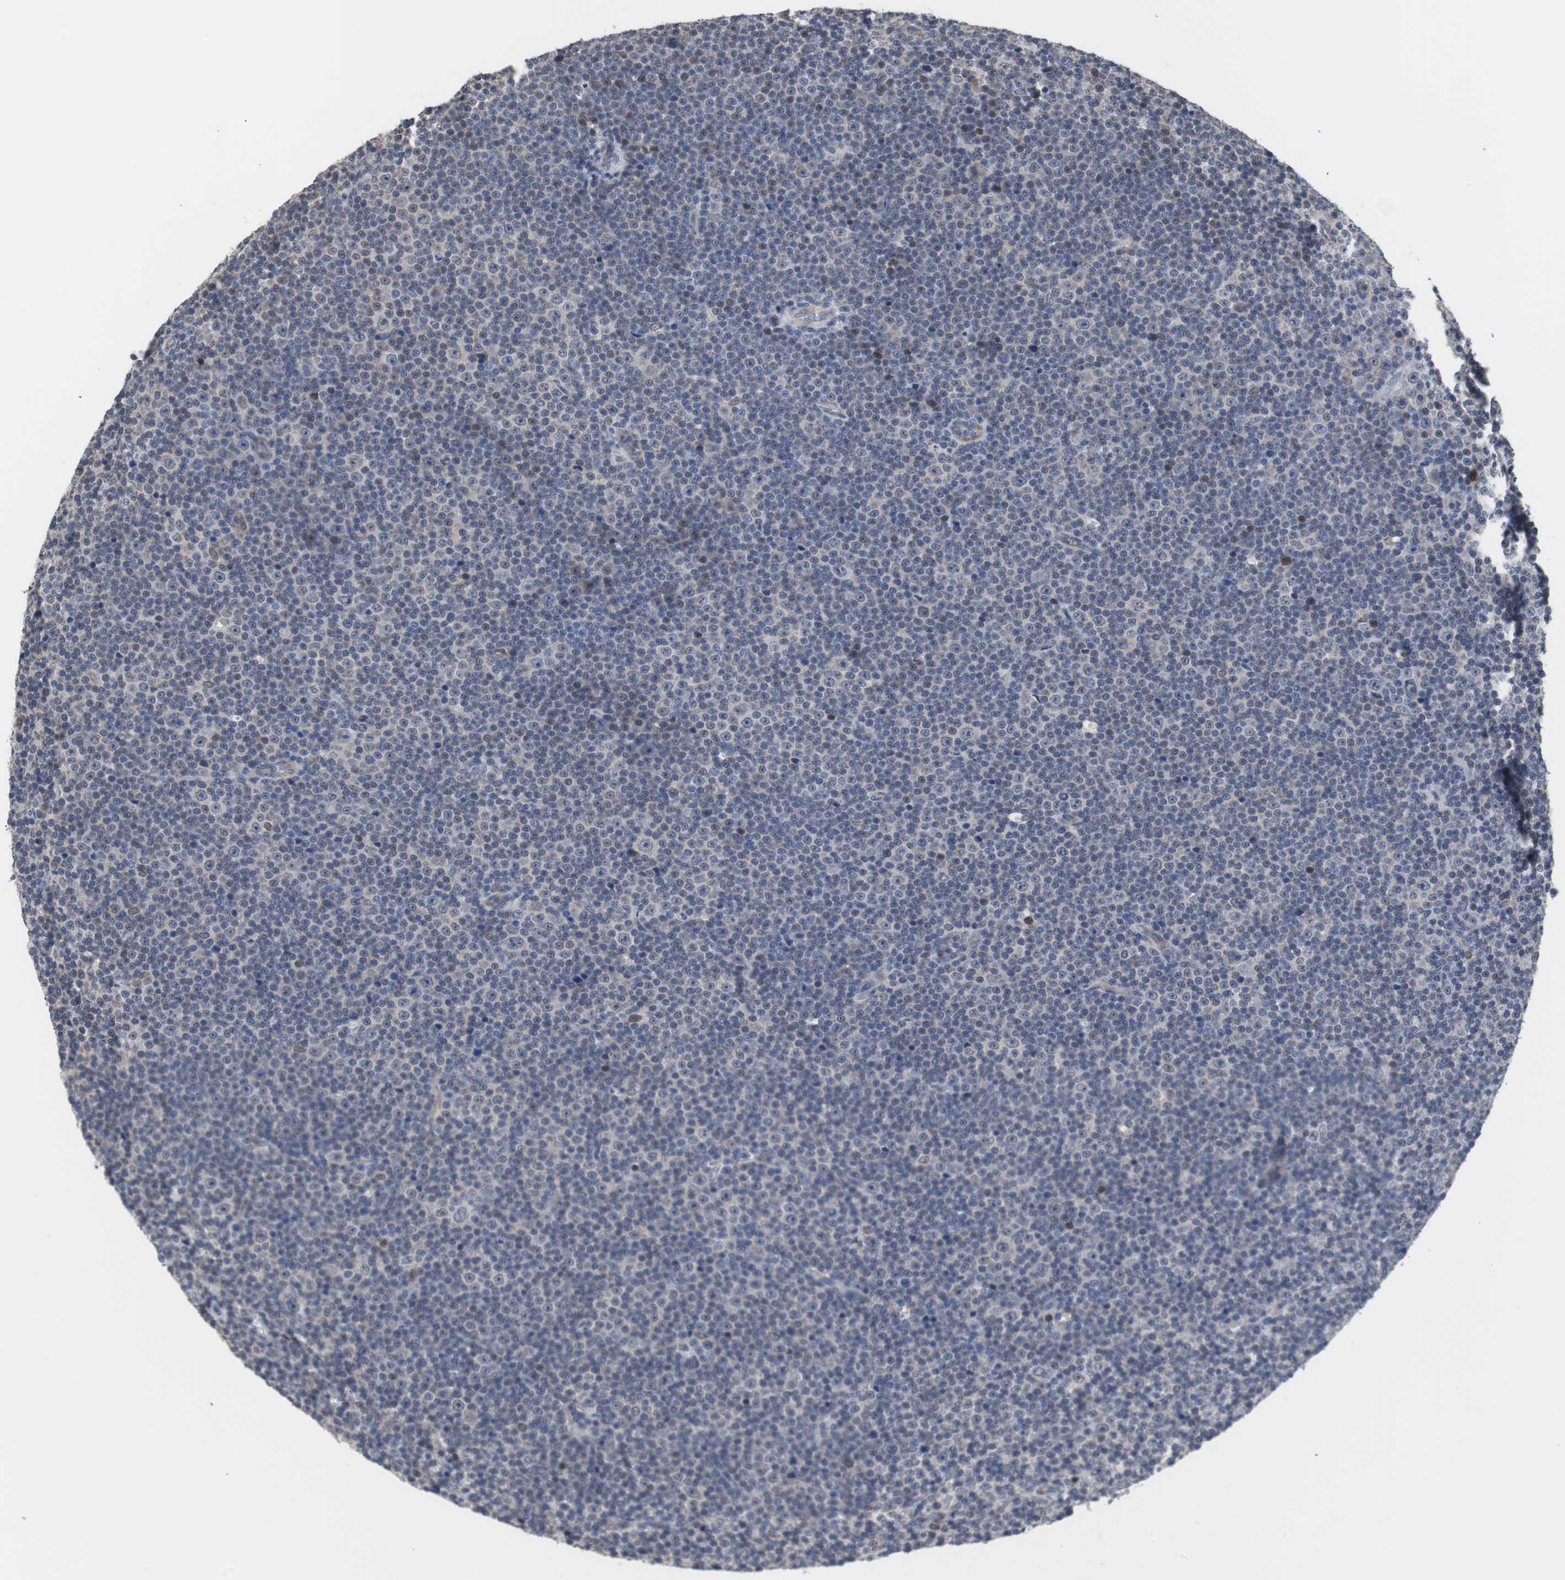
{"staining": {"intensity": "moderate", "quantity": "<25%", "location": "nuclear"}, "tissue": "lymphoma", "cell_type": "Tumor cells", "image_type": "cancer", "snomed": [{"axis": "morphology", "description": "Malignant lymphoma, non-Hodgkin's type, Low grade"}, {"axis": "topography", "description": "Lymph node"}], "caption": "This is an image of immunohistochemistry staining of low-grade malignant lymphoma, non-Hodgkin's type, which shows moderate staining in the nuclear of tumor cells.", "gene": "RBM47", "patient": {"sex": "female", "age": 67}}